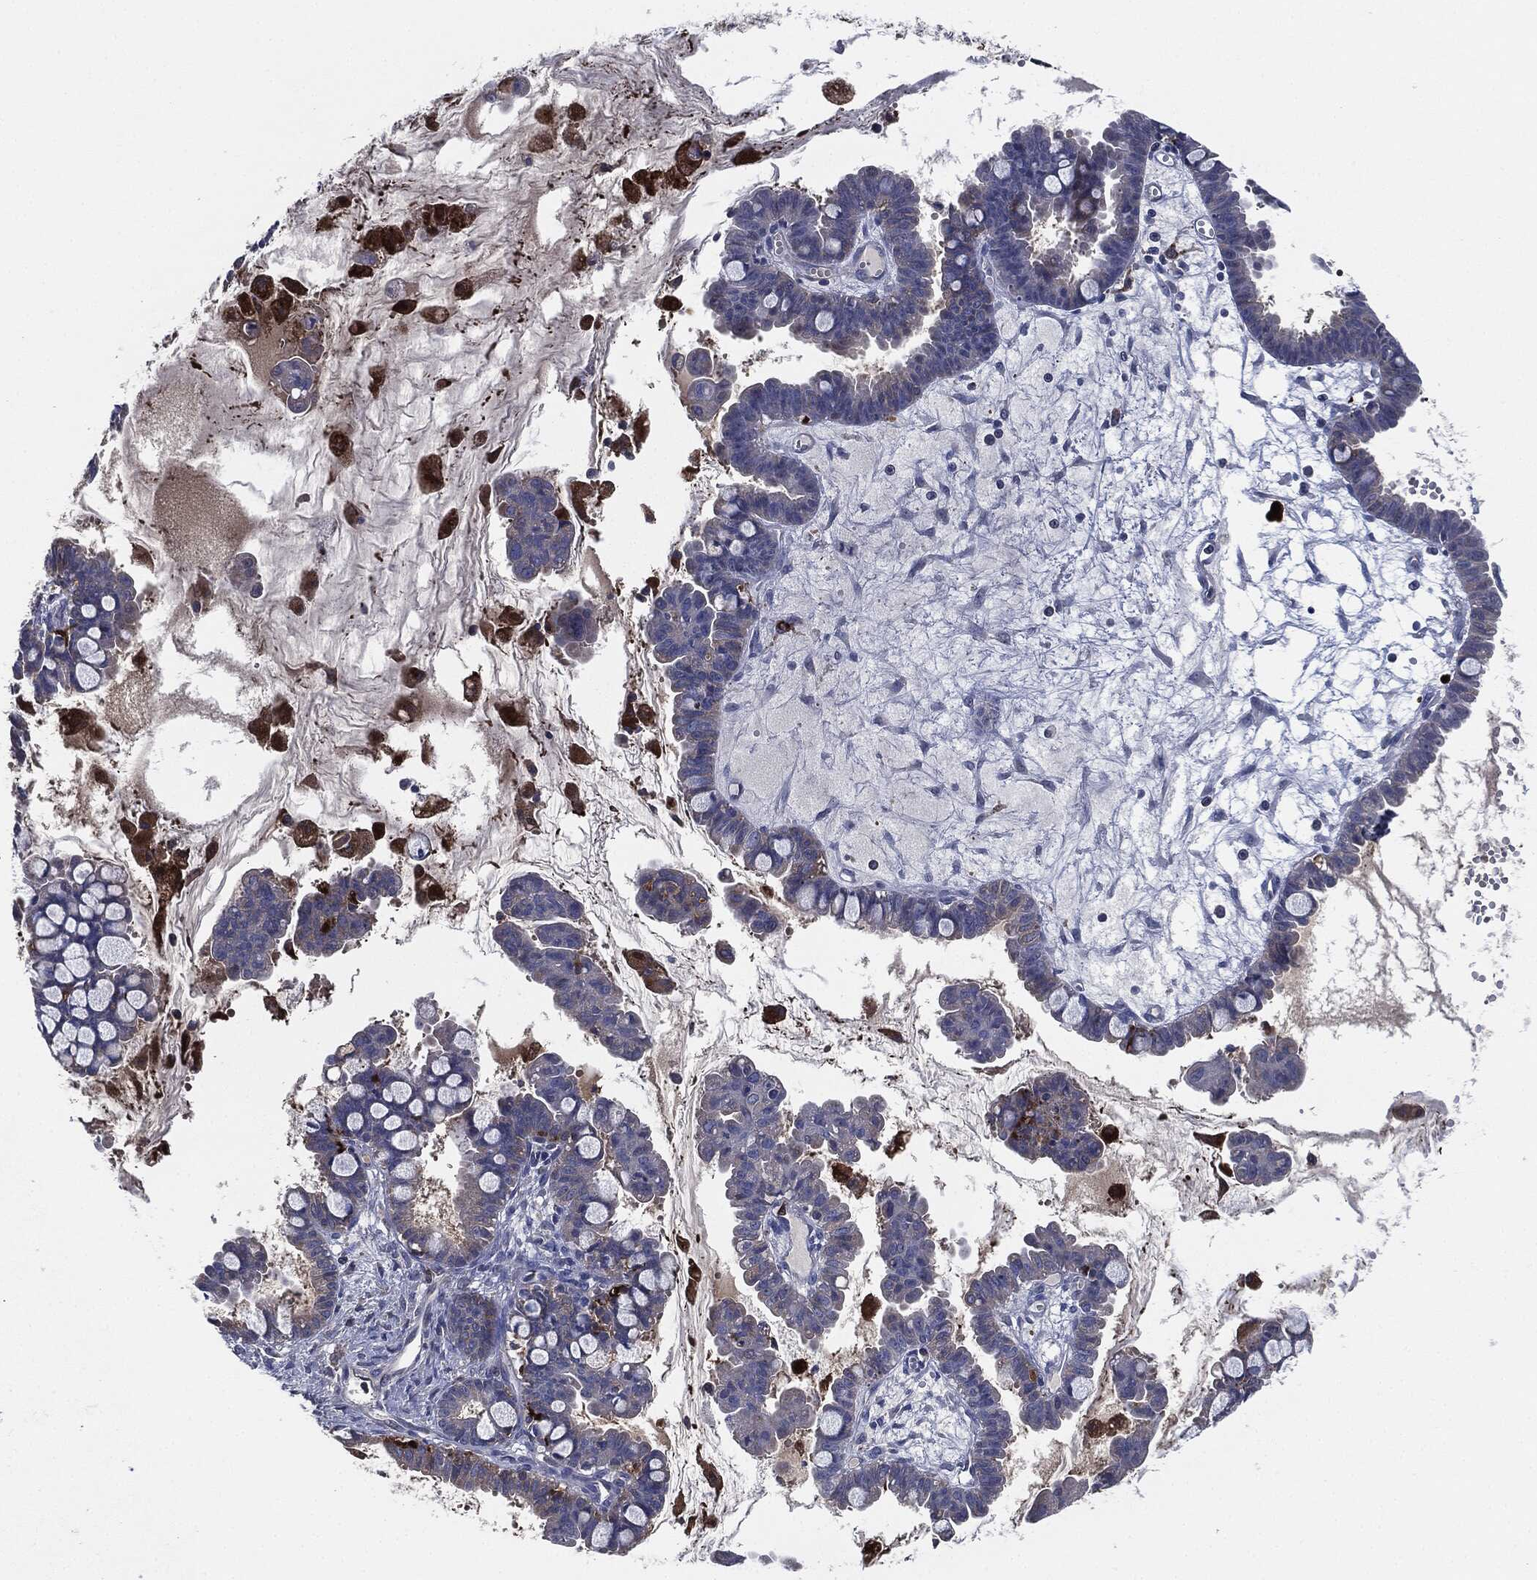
{"staining": {"intensity": "weak", "quantity": "<25%", "location": "cytoplasmic/membranous"}, "tissue": "ovarian cancer", "cell_type": "Tumor cells", "image_type": "cancer", "snomed": [{"axis": "morphology", "description": "Cystadenocarcinoma, mucinous, NOS"}, {"axis": "topography", "description": "Ovary"}], "caption": "Tumor cells show no significant protein expression in ovarian mucinous cystadenocarcinoma.", "gene": "TMEM11", "patient": {"sex": "female", "age": 63}}